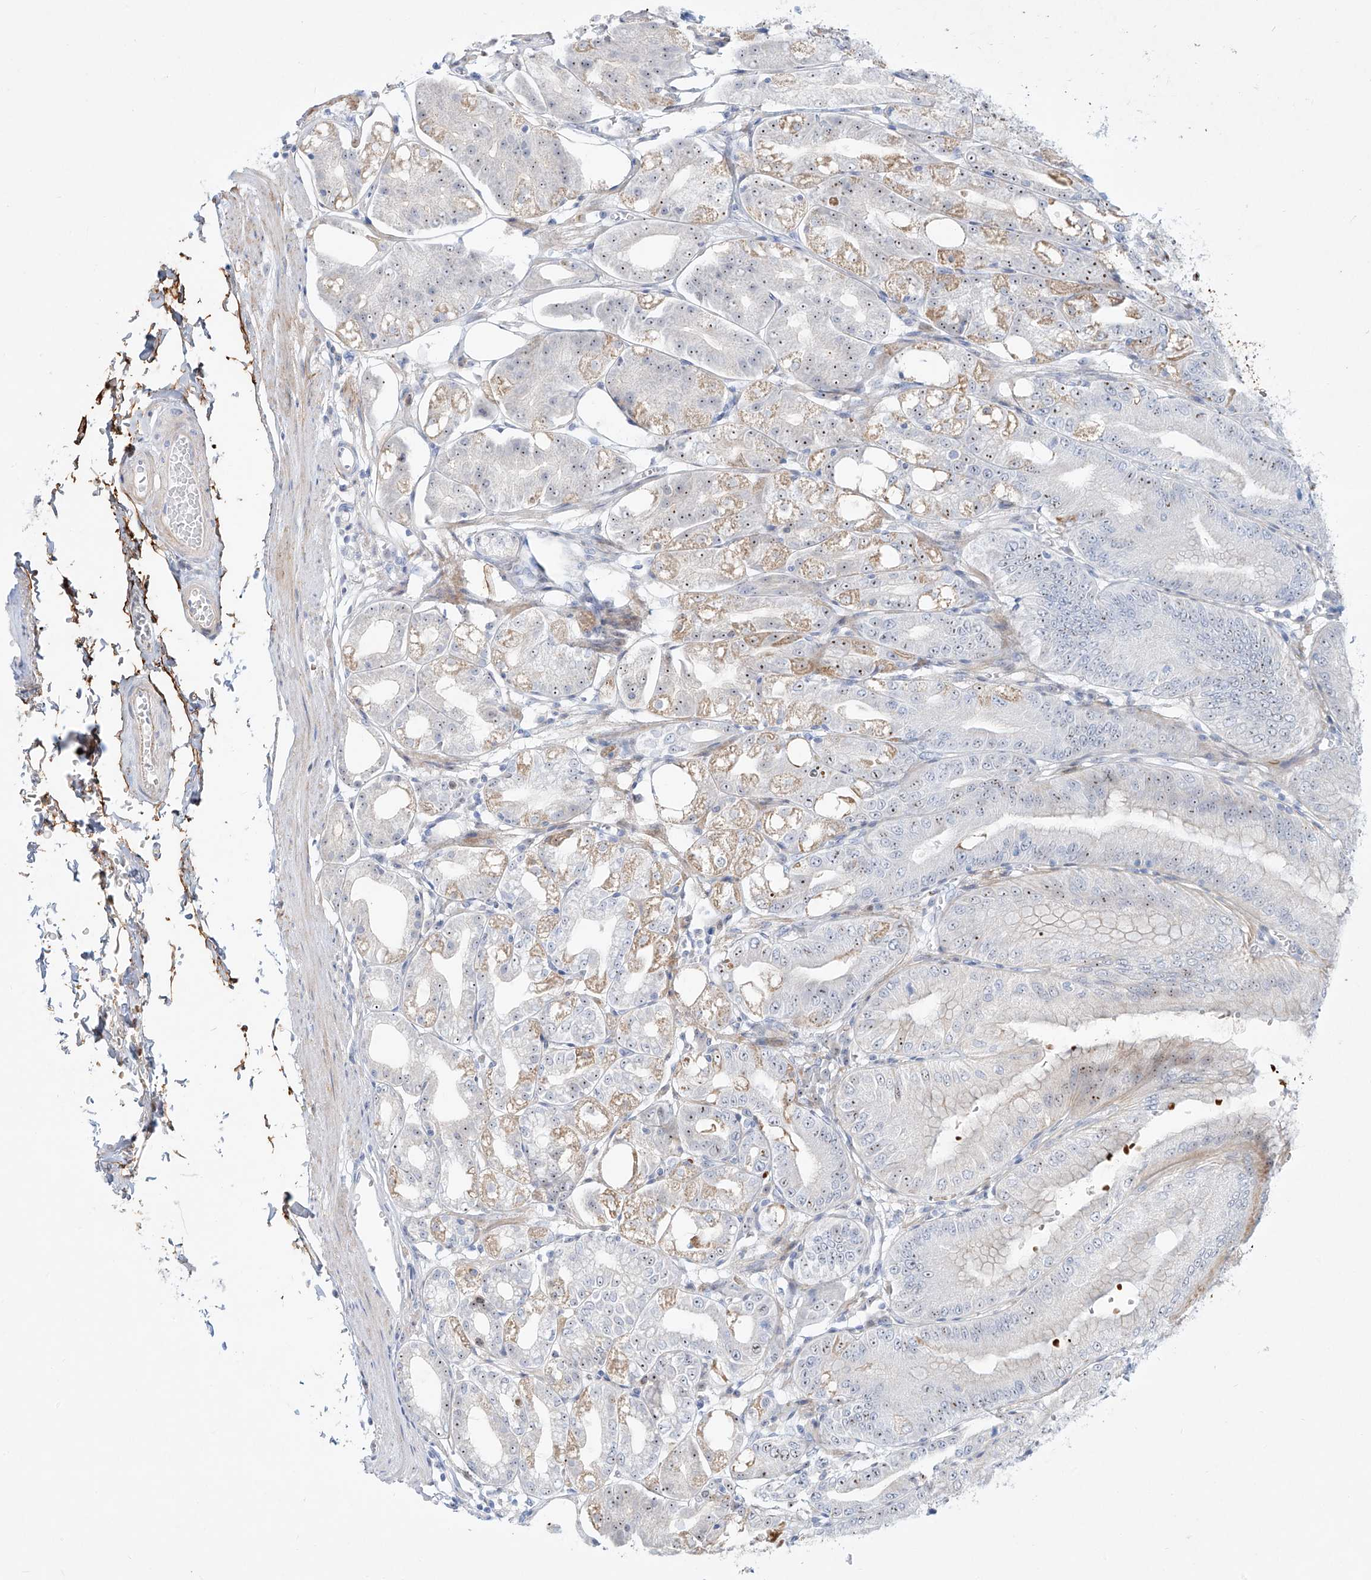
{"staining": {"intensity": "moderate", "quantity": "<25%", "location": "cytoplasmic/membranous,nuclear"}, "tissue": "stomach", "cell_type": "Glandular cells", "image_type": "normal", "snomed": [{"axis": "morphology", "description": "Normal tissue, NOS"}, {"axis": "topography", "description": "Stomach, lower"}], "caption": "Immunohistochemistry (IHC) of normal stomach displays low levels of moderate cytoplasmic/membranous,nuclear staining in approximately <25% of glandular cells. (brown staining indicates protein expression, while blue staining denotes nuclei).", "gene": "SNU13", "patient": {"sex": "male", "age": 71}}